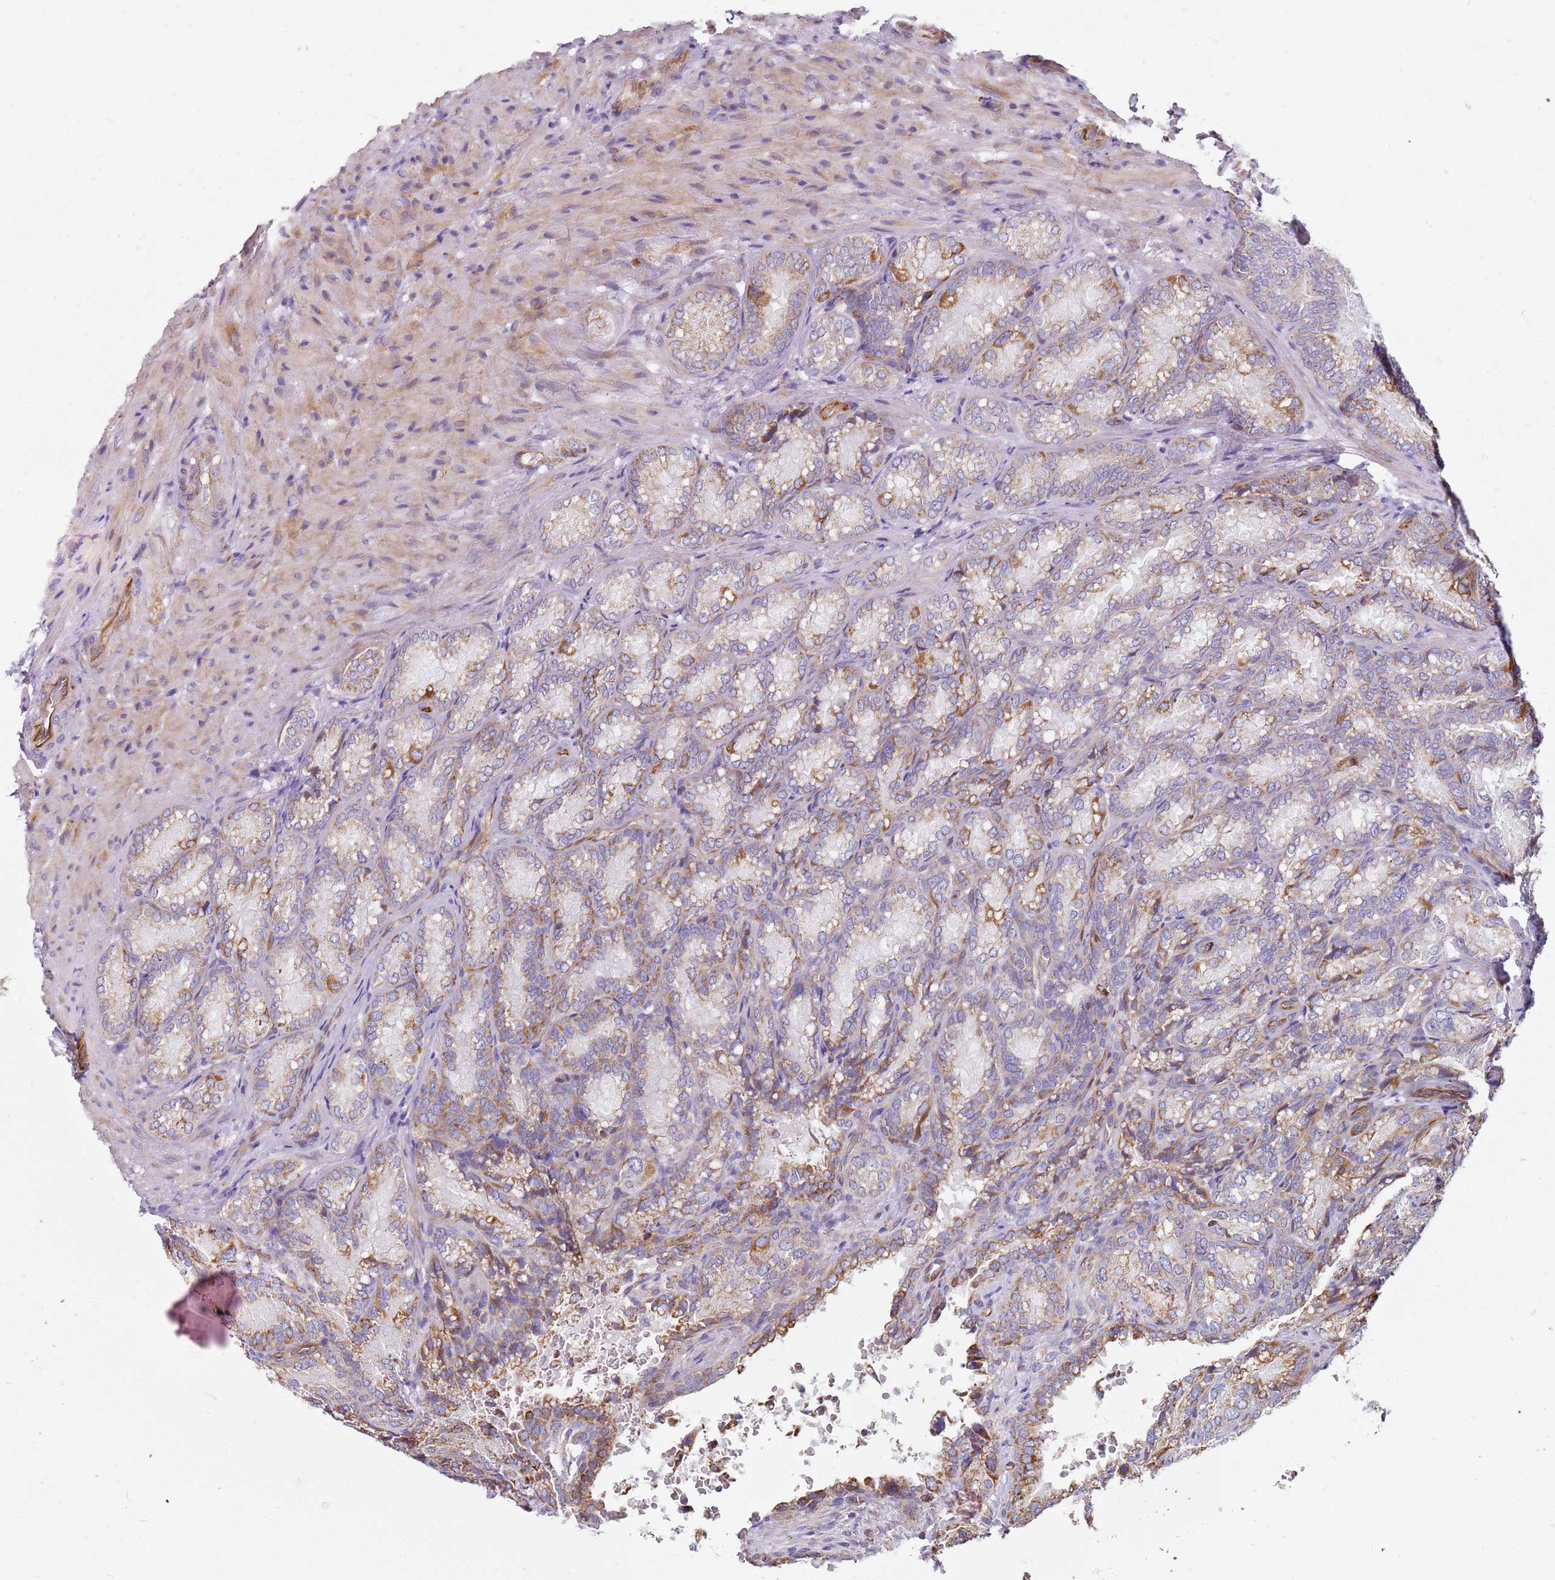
{"staining": {"intensity": "moderate", "quantity": "25%-75%", "location": "cytoplasmic/membranous"}, "tissue": "seminal vesicle", "cell_type": "Glandular cells", "image_type": "normal", "snomed": [{"axis": "morphology", "description": "Normal tissue, NOS"}, {"axis": "topography", "description": "Seminal veicle"}], "caption": "Seminal vesicle stained for a protein (brown) displays moderate cytoplasmic/membranous positive staining in about 25%-75% of glandular cells.", "gene": "ALS2", "patient": {"sex": "male", "age": 58}}